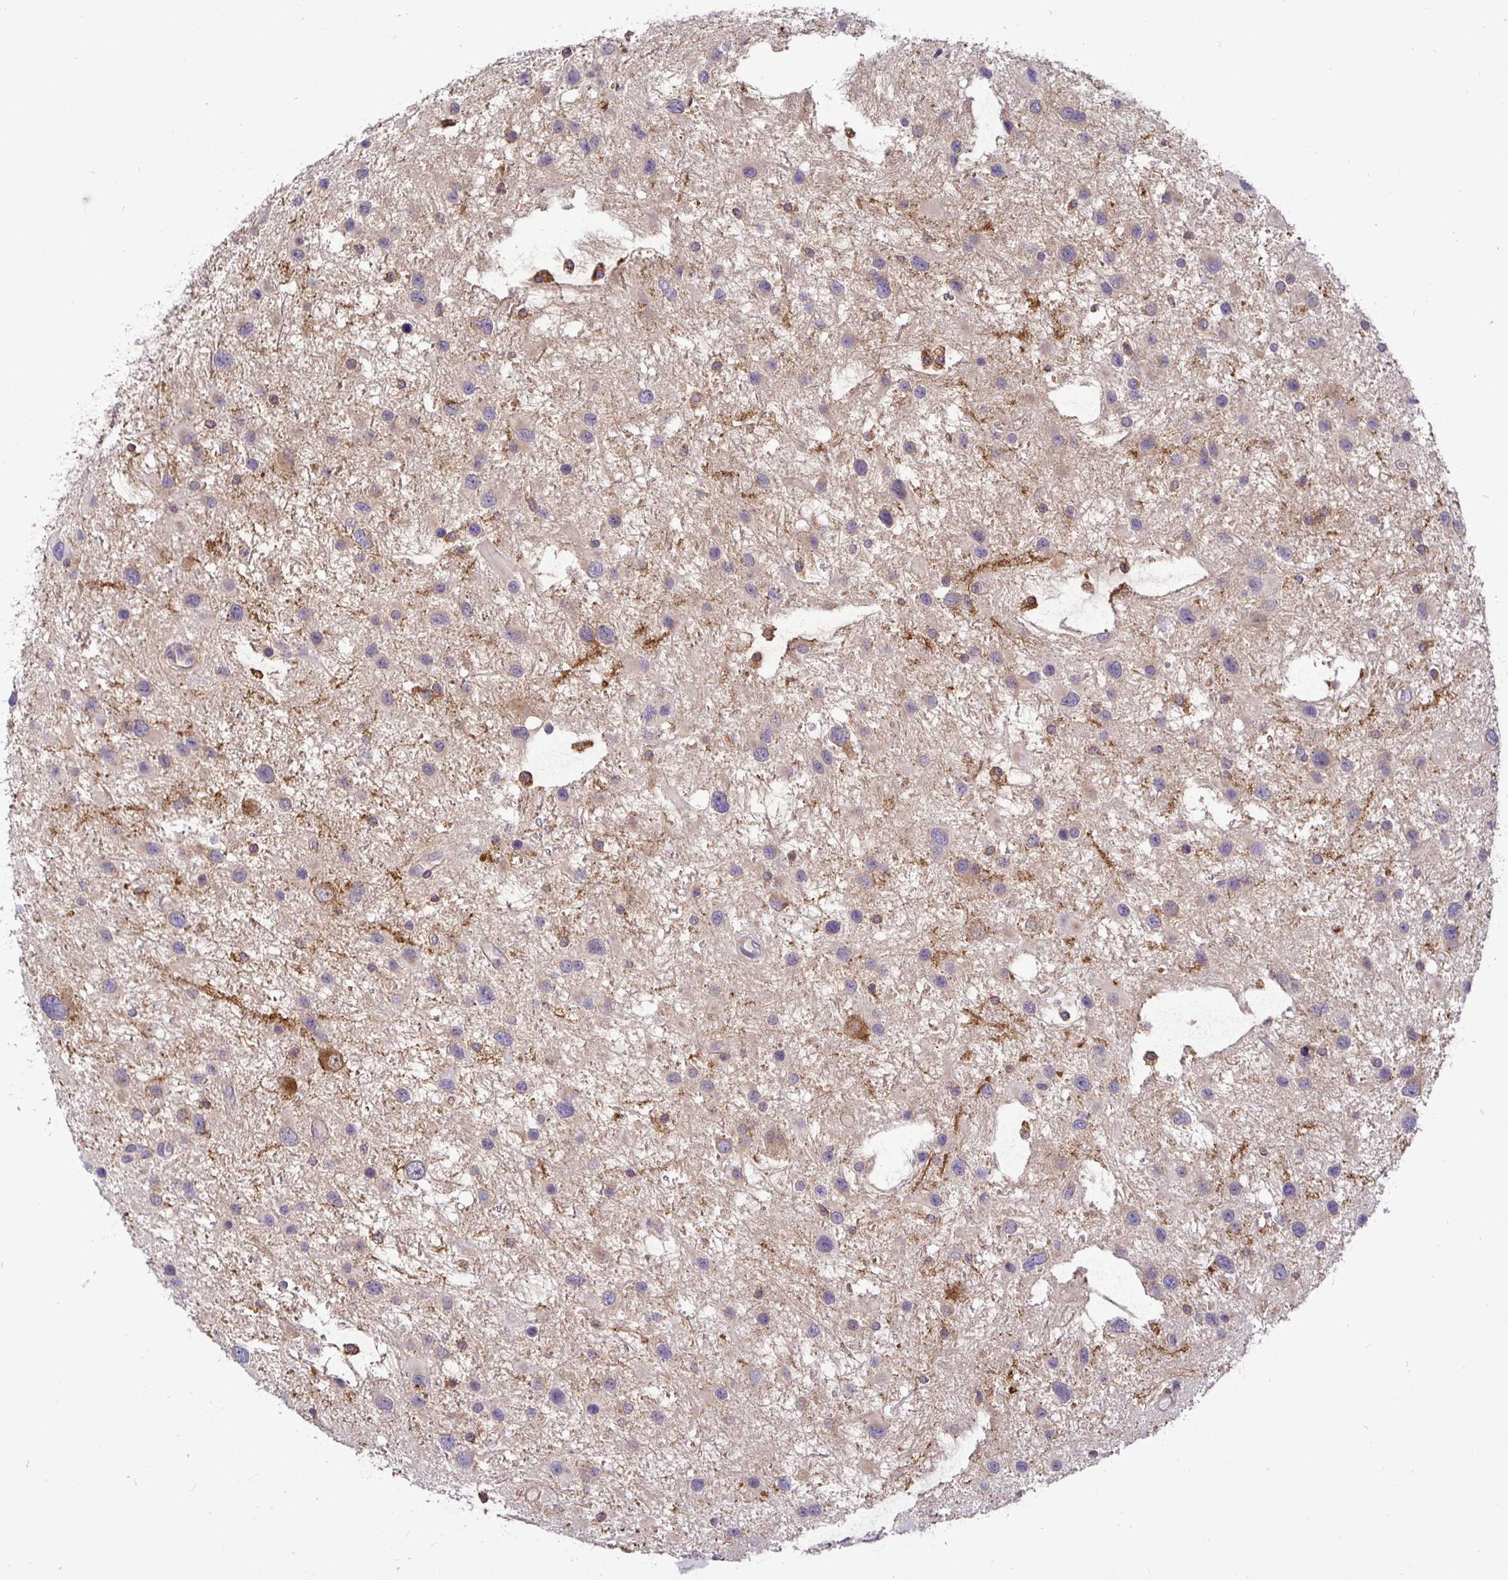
{"staining": {"intensity": "negative", "quantity": "none", "location": "none"}, "tissue": "glioma", "cell_type": "Tumor cells", "image_type": "cancer", "snomed": [{"axis": "morphology", "description": "Glioma, malignant, Low grade"}, {"axis": "topography", "description": "Brain"}], "caption": "A histopathology image of malignant low-grade glioma stained for a protein displays no brown staining in tumor cells. The staining was performed using DAB to visualize the protein expression in brown, while the nuclei were stained in blue with hematoxylin (Magnification: 20x).", "gene": "ATP6V1F", "patient": {"sex": "female", "age": 32}}